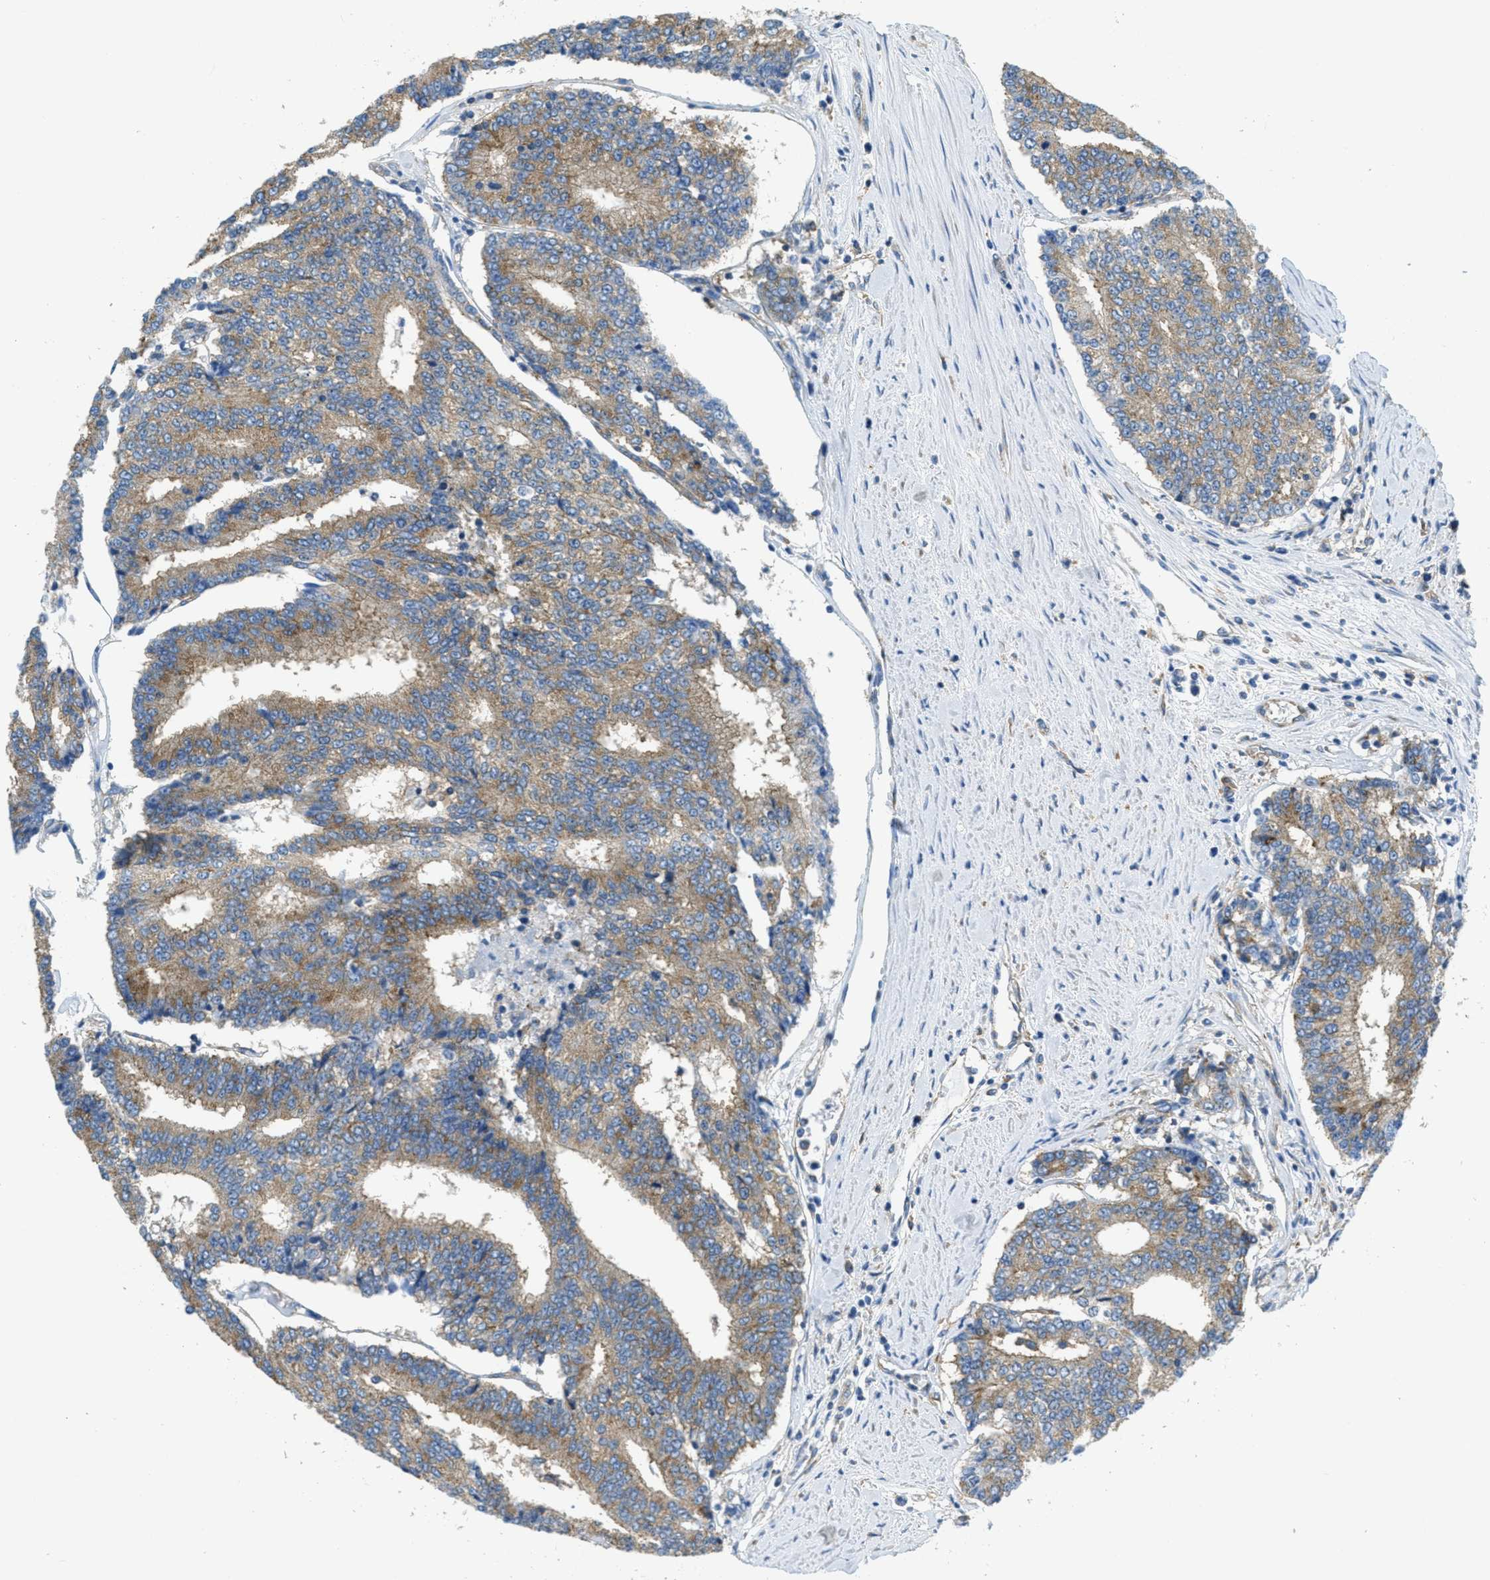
{"staining": {"intensity": "moderate", "quantity": ">75%", "location": "cytoplasmic/membranous"}, "tissue": "prostate cancer", "cell_type": "Tumor cells", "image_type": "cancer", "snomed": [{"axis": "morphology", "description": "Normal tissue, NOS"}, {"axis": "morphology", "description": "Adenocarcinoma, High grade"}, {"axis": "topography", "description": "Prostate"}, {"axis": "topography", "description": "Seminal veicle"}], "caption": "Approximately >75% of tumor cells in human prostate cancer reveal moderate cytoplasmic/membranous protein staining as visualized by brown immunohistochemical staining.", "gene": "AP2B1", "patient": {"sex": "male", "age": 55}}